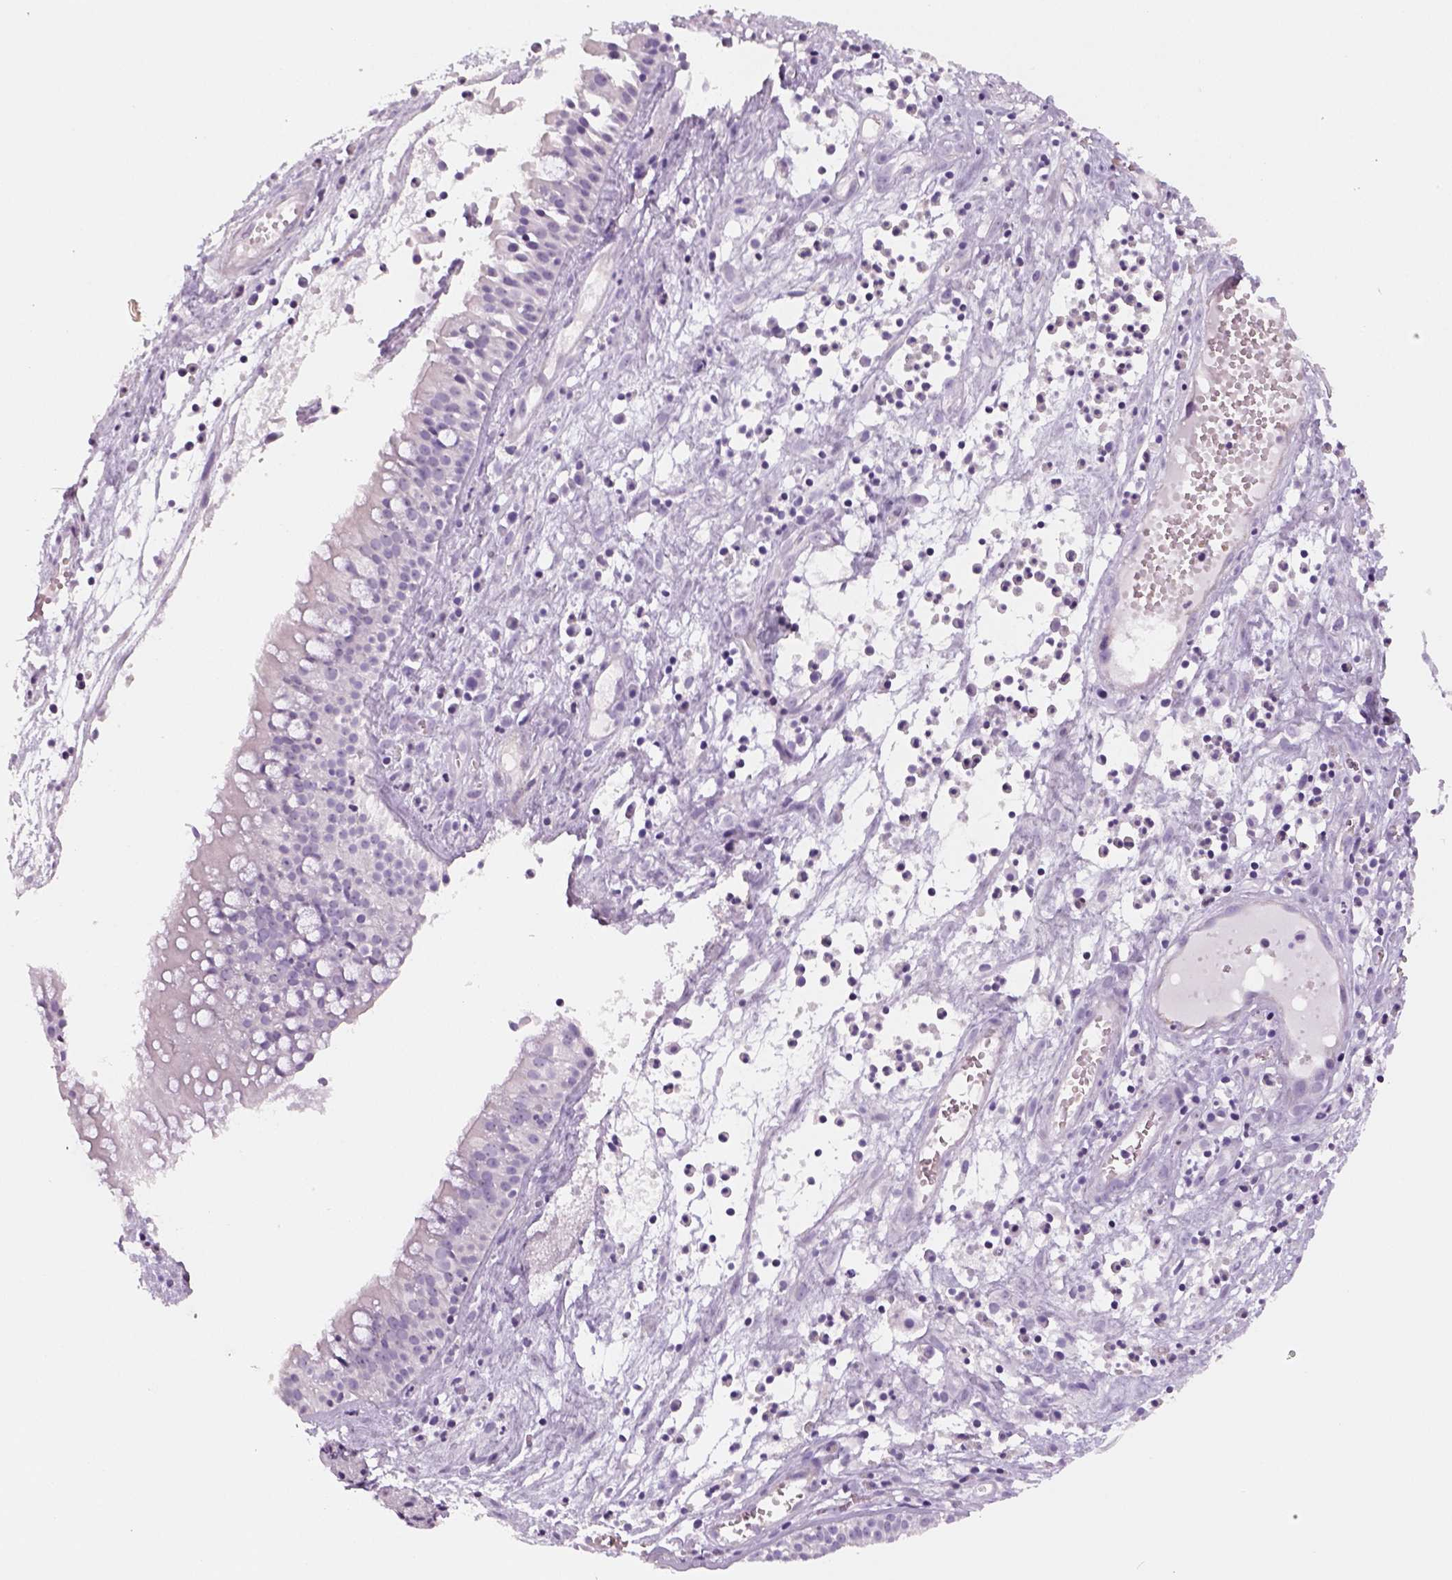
{"staining": {"intensity": "negative", "quantity": "none", "location": "none"}, "tissue": "nasopharynx", "cell_type": "Respiratory epithelial cells", "image_type": "normal", "snomed": [{"axis": "morphology", "description": "Normal tissue, NOS"}, {"axis": "topography", "description": "Nasopharynx"}], "caption": "Respiratory epithelial cells show no significant staining in normal nasopharynx. Nuclei are stained in blue.", "gene": "ENSG00000250349", "patient": {"sex": "male", "age": 31}}